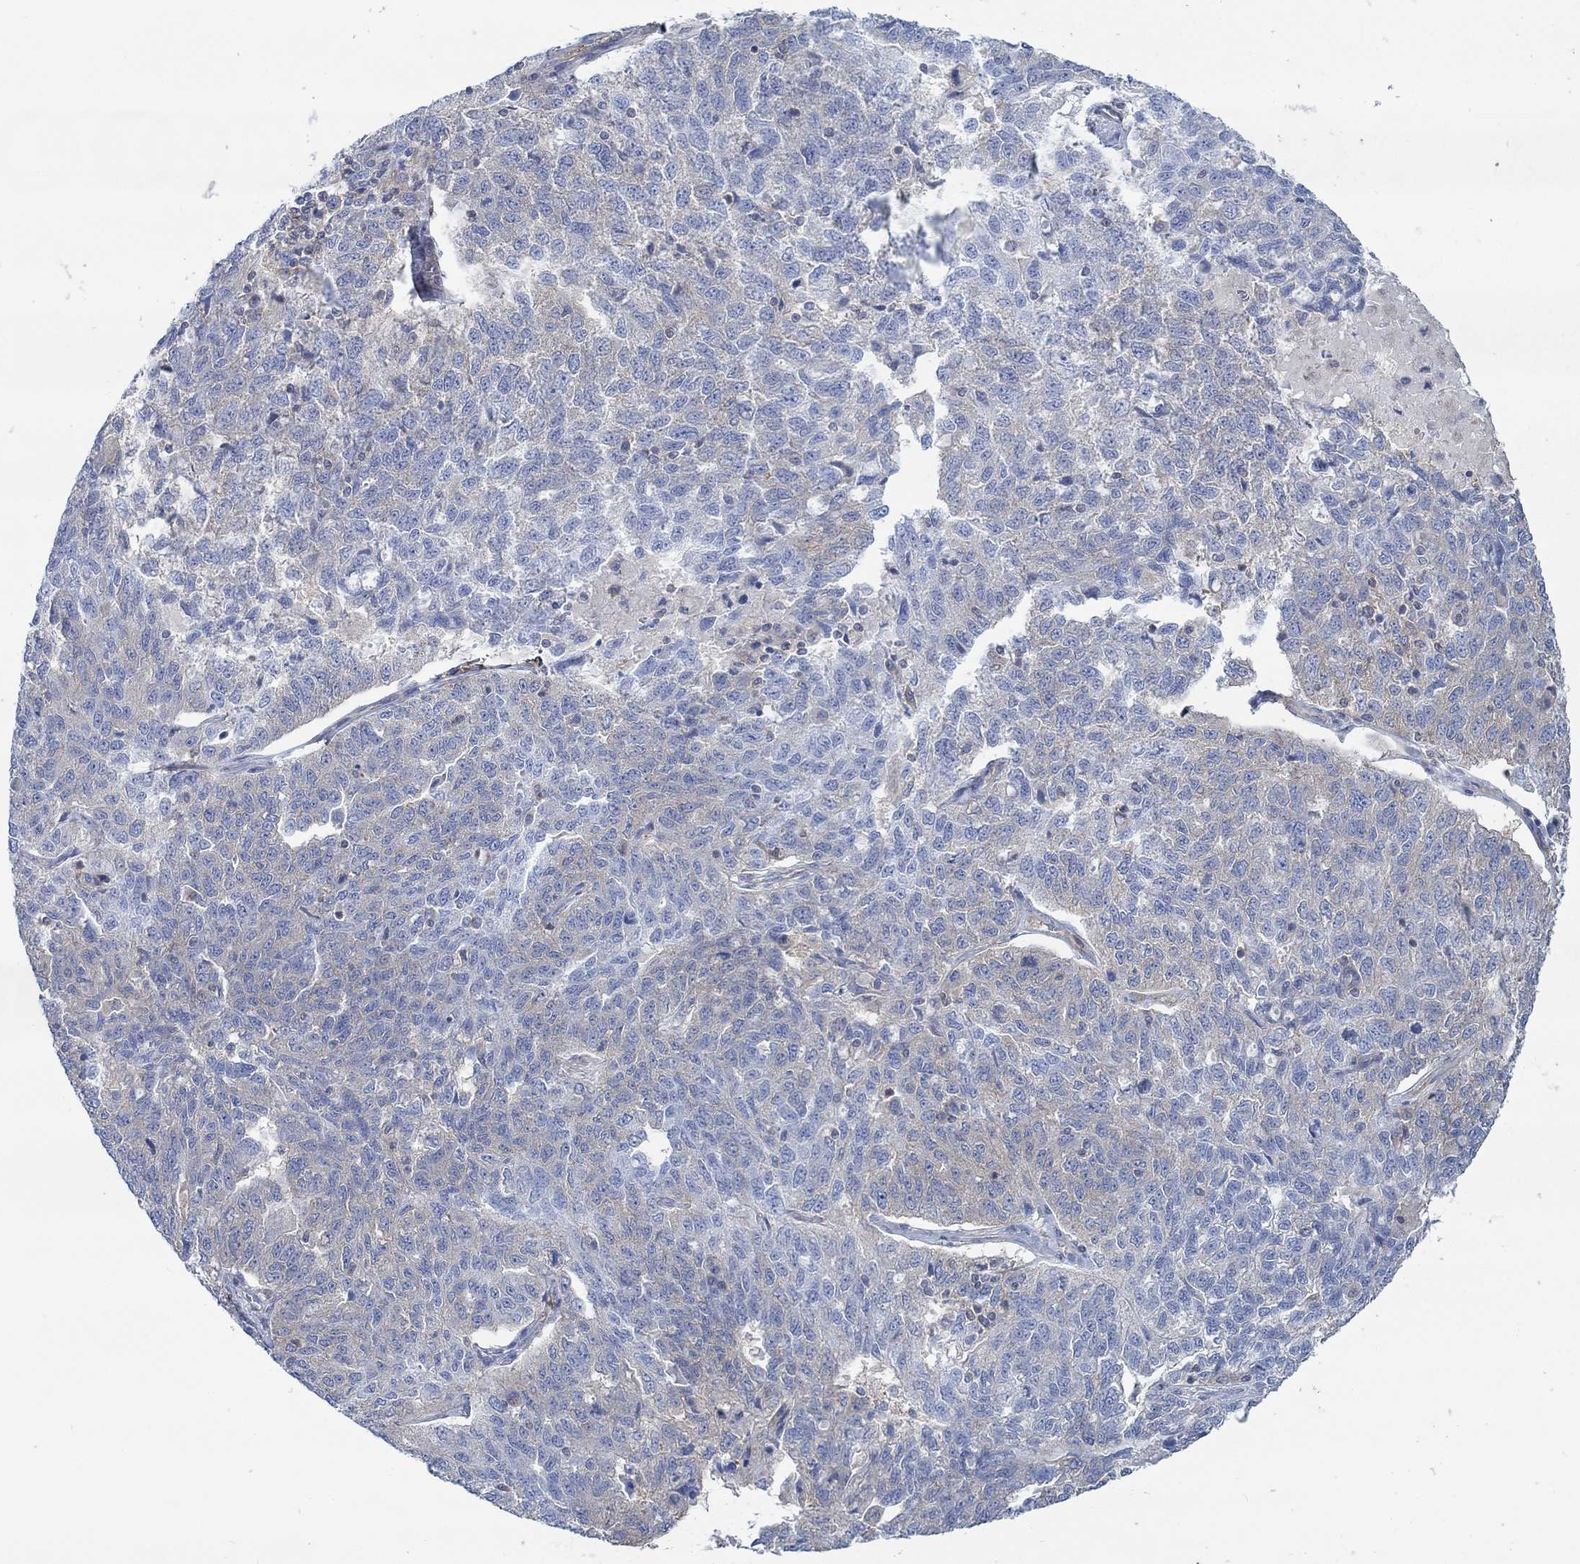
{"staining": {"intensity": "moderate", "quantity": "<25%", "location": "cytoplasmic/membranous"}, "tissue": "ovarian cancer", "cell_type": "Tumor cells", "image_type": "cancer", "snomed": [{"axis": "morphology", "description": "Cystadenocarcinoma, serous, NOS"}, {"axis": "topography", "description": "Ovary"}], "caption": "Protein staining shows moderate cytoplasmic/membranous positivity in approximately <25% of tumor cells in ovarian cancer (serous cystadenocarcinoma). The protein of interest is shown in brown color, while the nuclei are stained blue.", "gene": "SPAG9", "patient": {"sex": "female", "age": 71}}